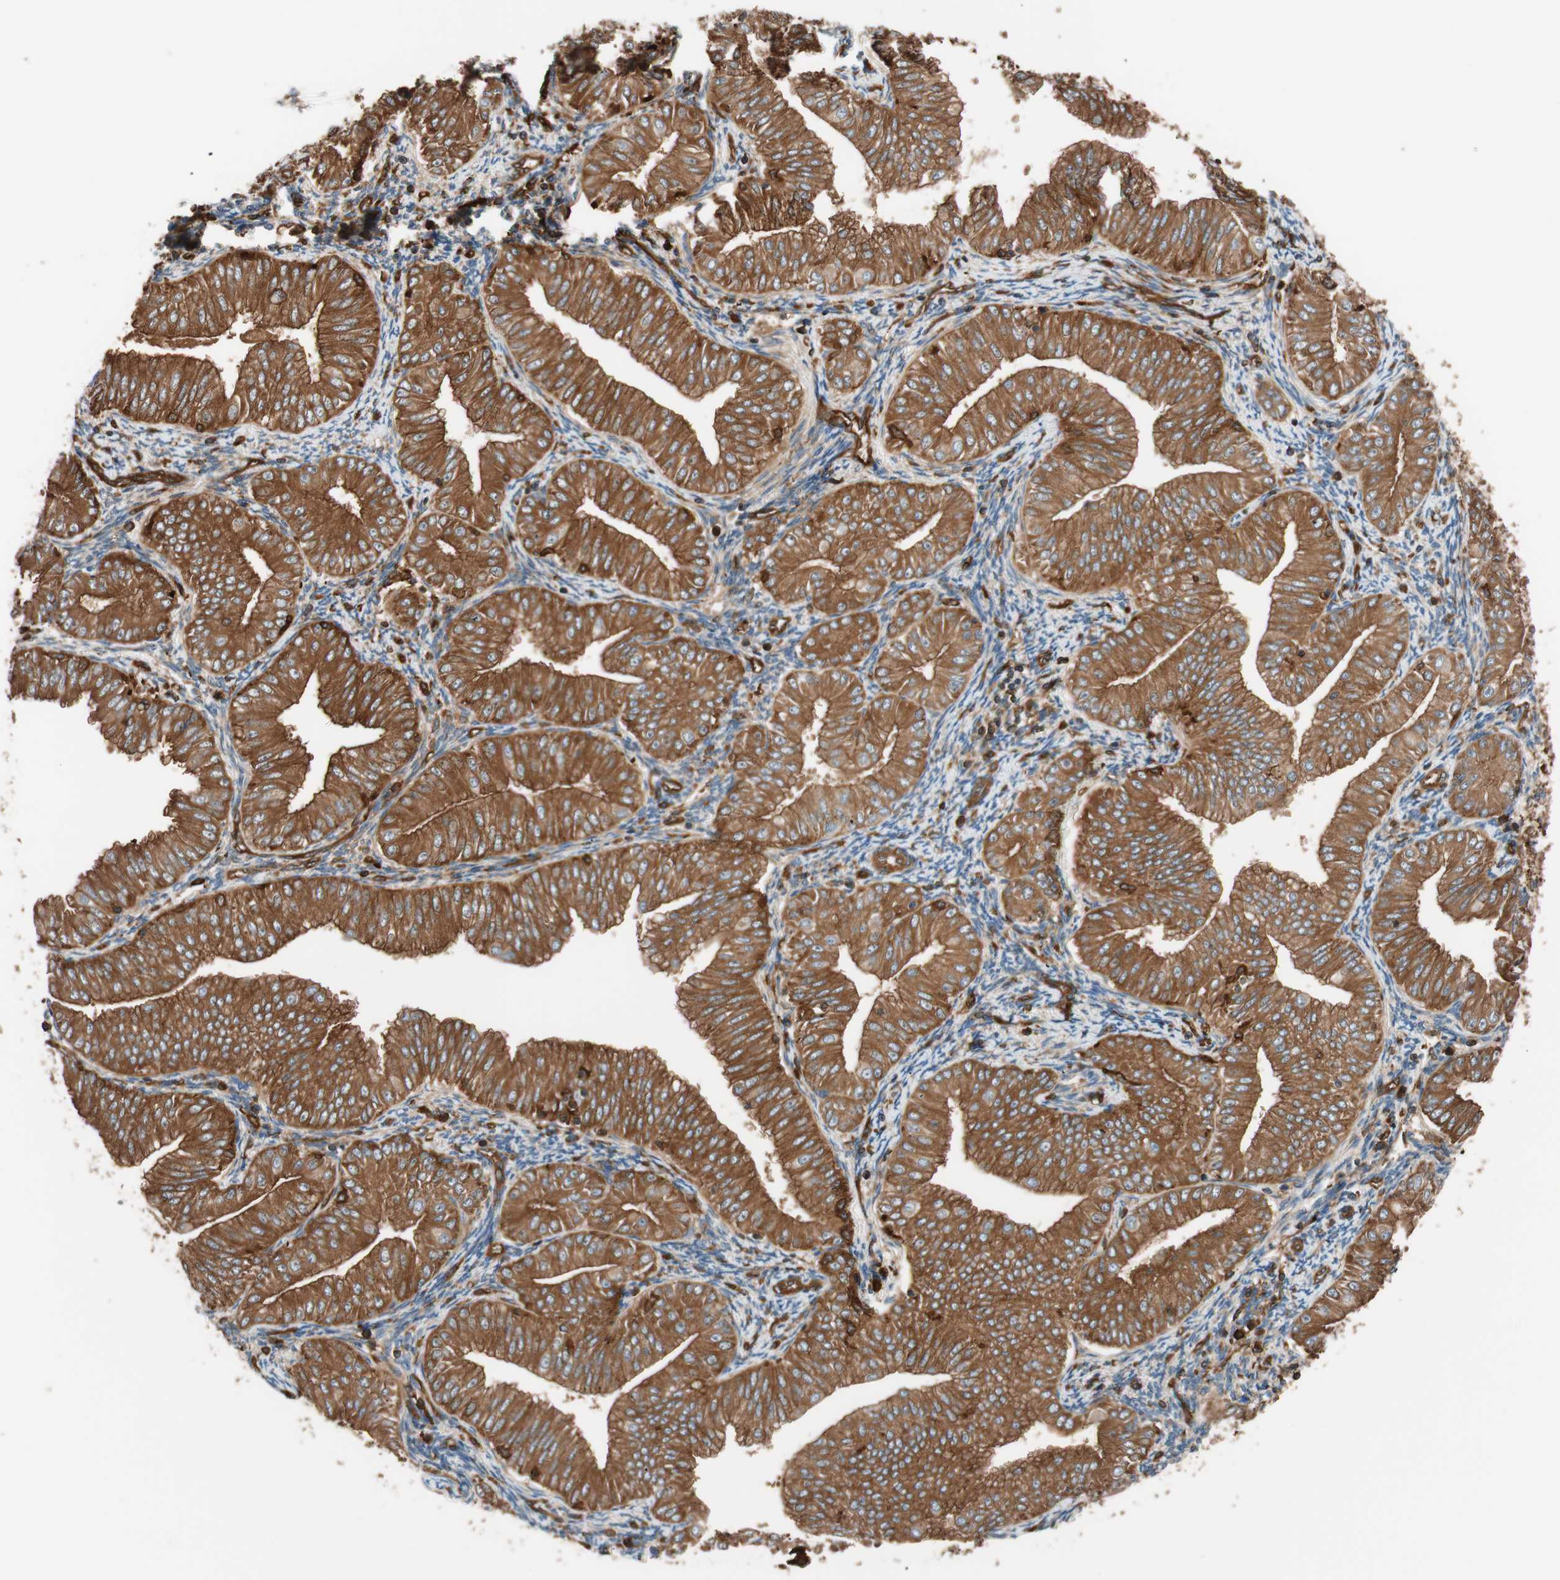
{"staining": {"intensity": "strong", "quantity": ">75%", "location": "cytoplasmic/membranous"}, "tissue": "endometrial cancer", "cell_type": "Tumor cells", "image_type": "cancer", "snomed": [{"axis": "morphology", "description": "Normal tissue, NOS"}, {"axis": "morphology", "description": "Adenocarcinoma, NOS"}, {"axis": "topography", "description": "Endometrium"}], "caption": "DAB (3,3'-diaminobenzidine) immunohistochemical staining of endometrial cancer exhibits strong cytoplasmic/membranous protein staining in about >75% of tumor cells.", "gene": "VASP", "patient": {"sex": "female", "age": 53}}